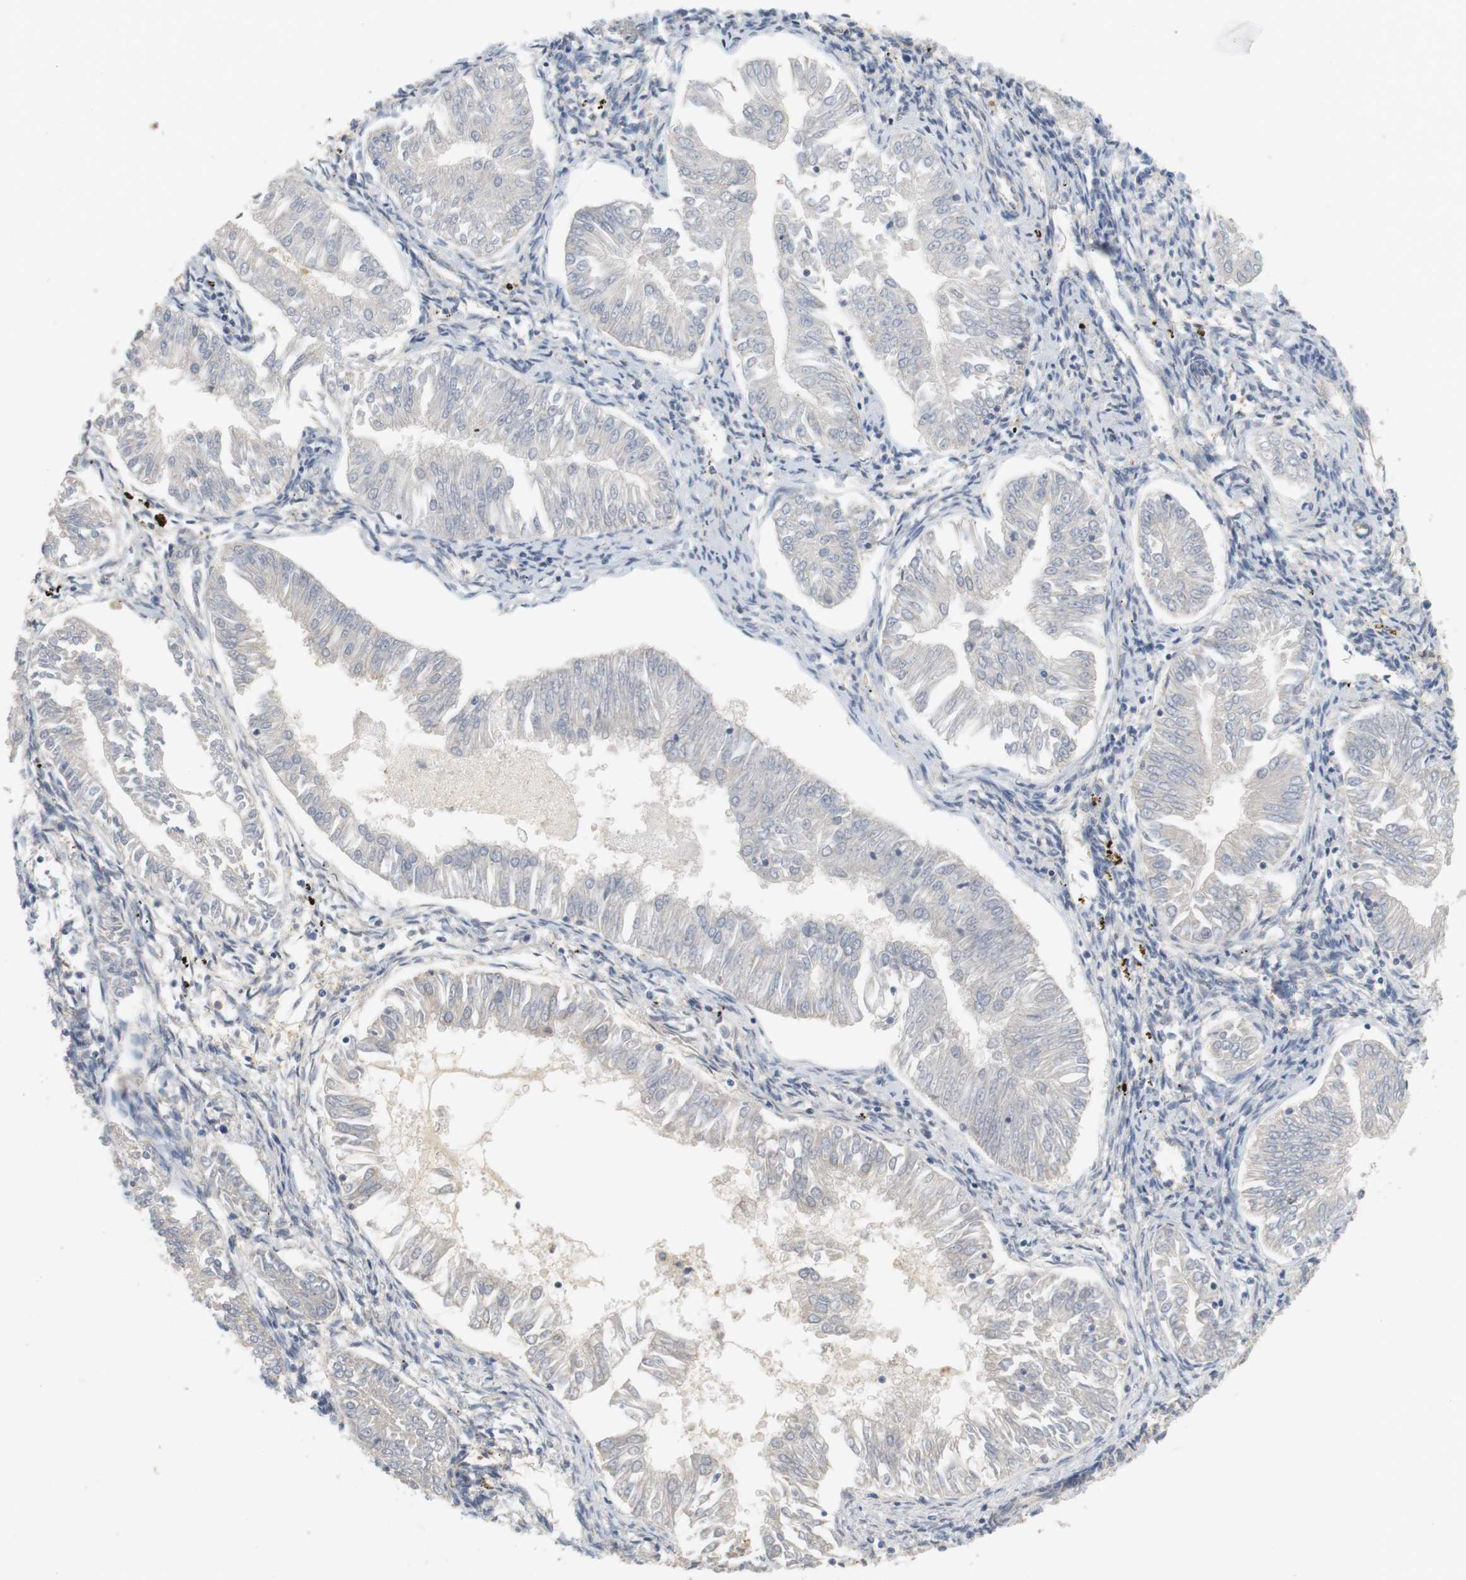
{"staining": {"intensity": "negative", "quantity": "none", "location": "none"}, "tissue": "endometrial cancer", "cell_type": "Tumor cells", "image_type": "cancer", "snomed": [{"axis": "morphology", "description": "Adenocarcinoma, NOS"}, {"axis": "topography", "description": "Endometrium"}], "caption": "Human adenocarcinoma (endometrial) stained for a protein using immunohistochemistry demonstrates no staining in tumor cells.", "gene": "OSR1", "patient": {"sex": "female", "age": 53}}